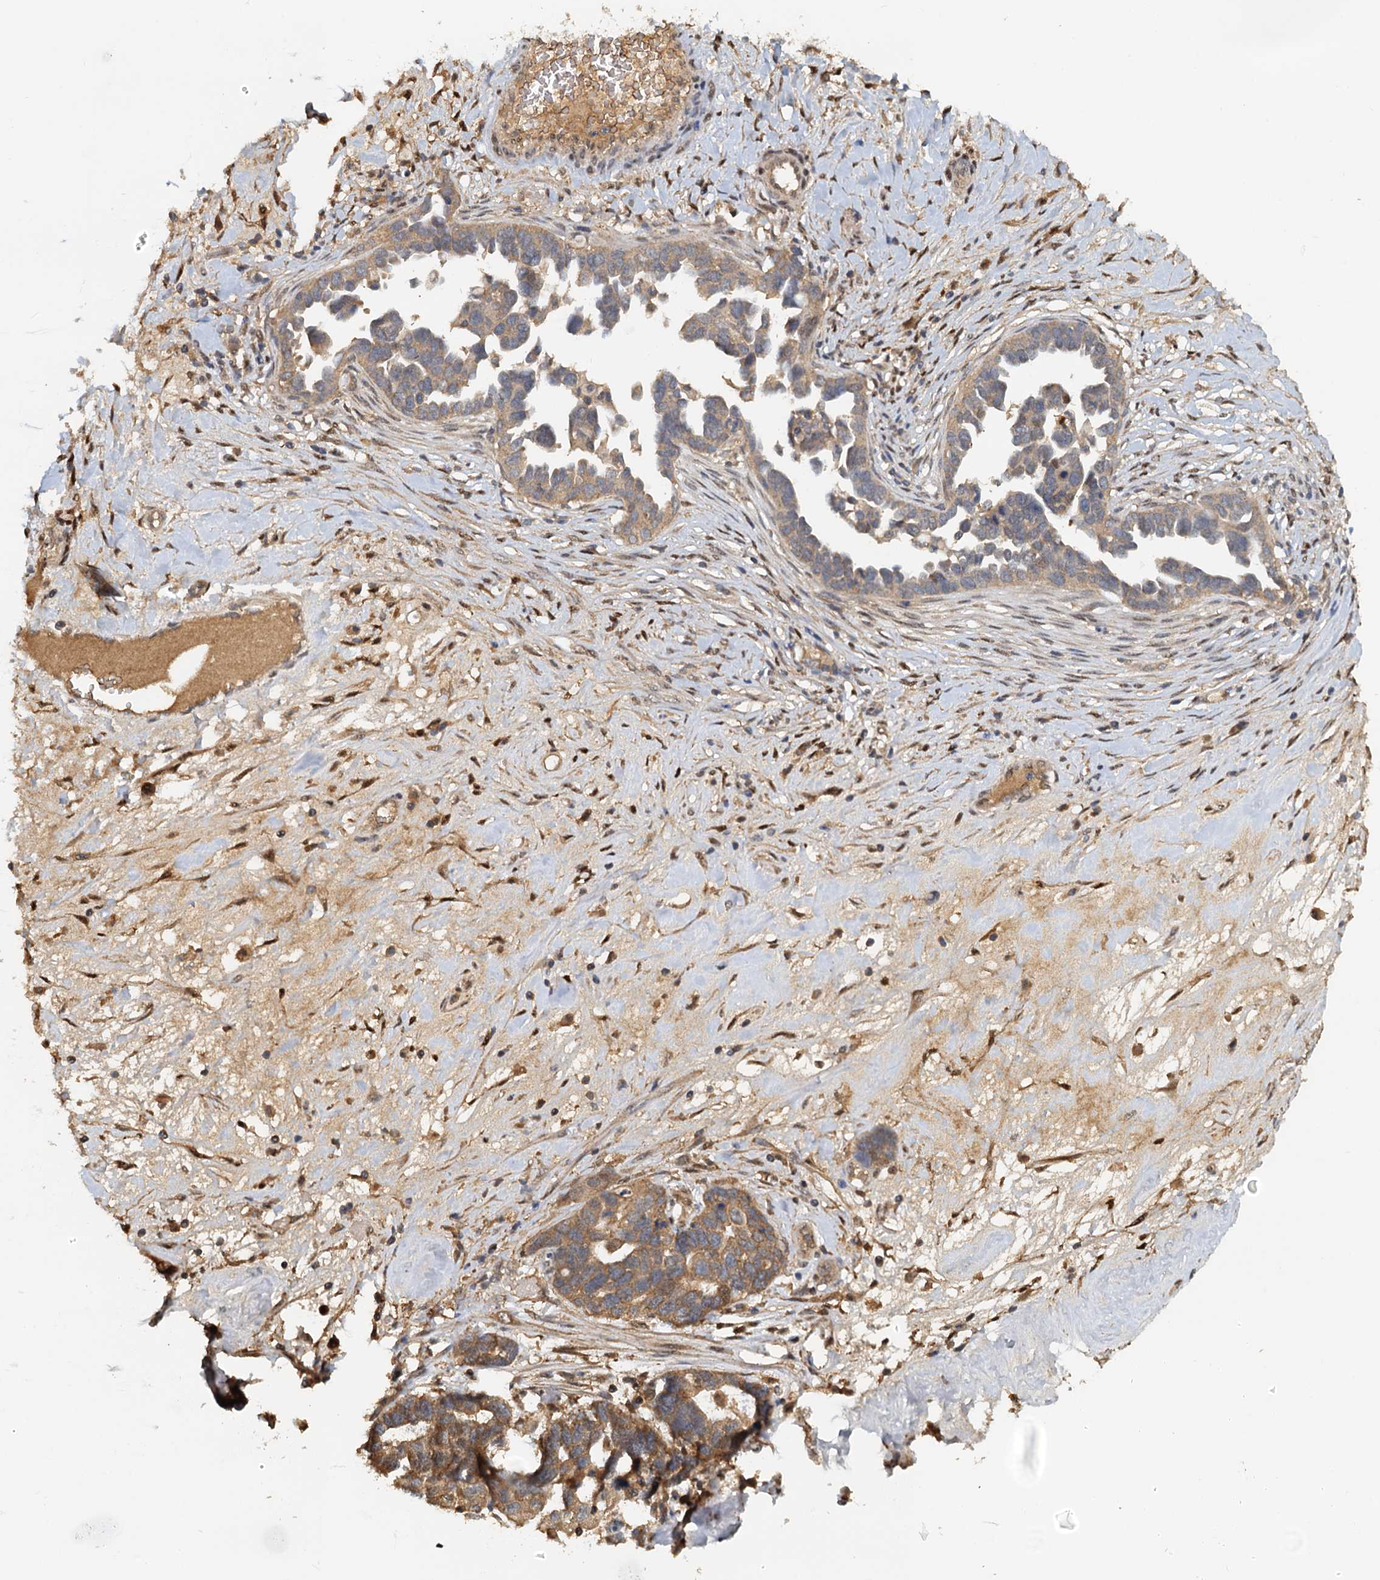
{"staining": {"intensity": "weak", "quantity": ">75%", "location": "cytoplasmic/membranous"}, "tissue": "ovarian cancer", "cell_type": "Tumor cells", "image_type": "cancer", "snomed": [{"axis": "morphology", "description": "Cystadenocarcinoma, serous, NOS"}, {"axis": "topography", "description": "Ovary"}], "caption": "Immunohistochemistry (IHC) histopathology image of neoplastic tissue: human serous cystadenocarcinoma (ovarian) stained using immunohistochemistry shows low levels of weak protein expression localized specifically in the cytoplasmic/membranous of tumor cells, appearing as a cytoplasmic/membranous brown color.", "gene": "UBL7", "patient": {"sex": "female", "age": 54}}